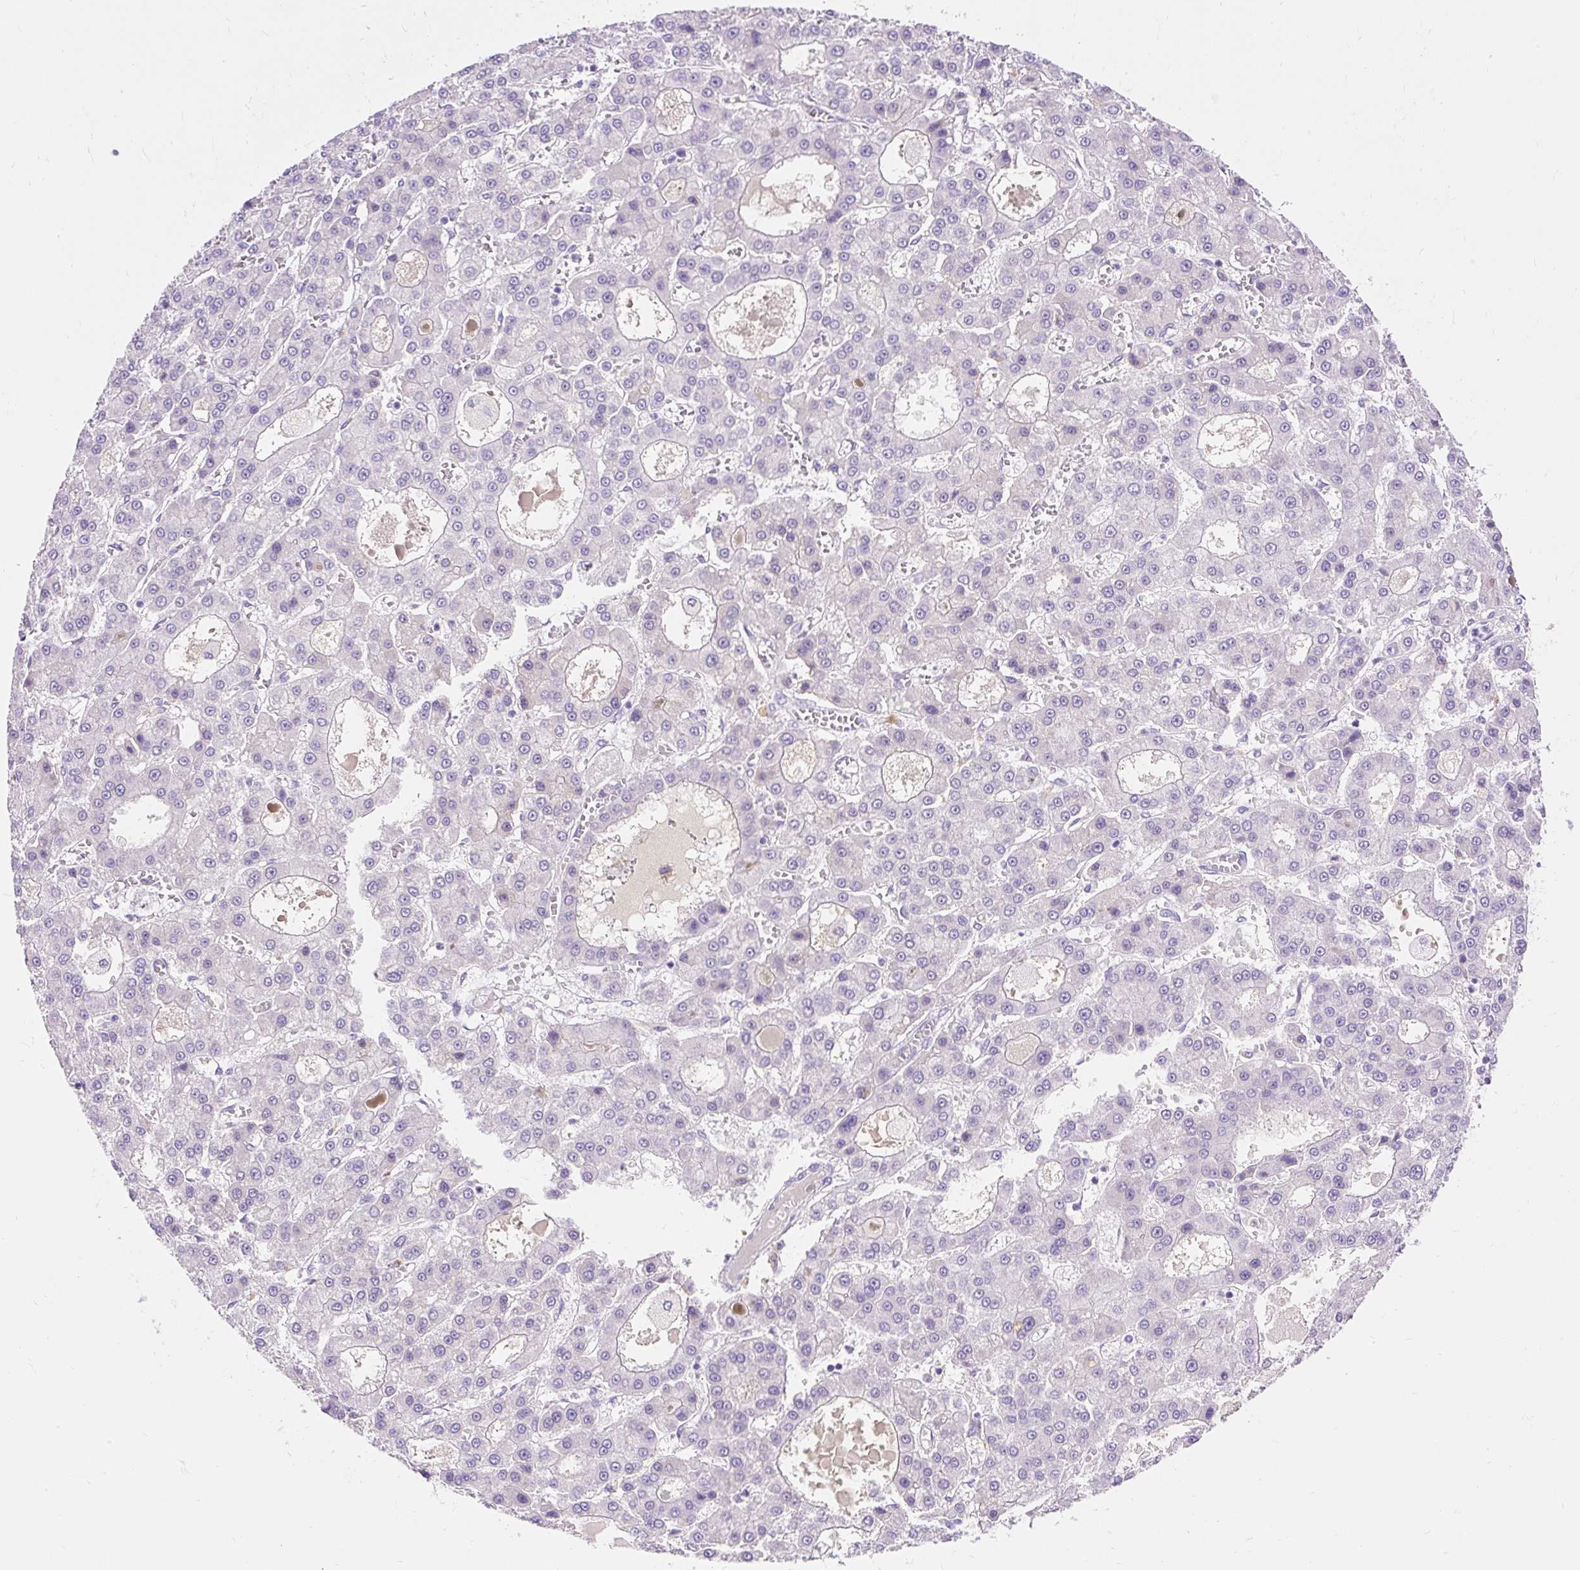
{"staining": {"intensity": "negative", "quantity": "none", "location": "none"}, "tissue": "liver cancer", "cell_type": "Tumor cells", "image_type": "cancer", "snomed": [{"axis": "morphology", "description": "Carcinoma, Hepatocellular, NOS"}, {"axis": "topography", "description": "Liver"}], "caption": "This is a micrograph of immunohistochemistry staining of liver cancer, which shows no staining in tumor cells.", "gene": "TMEM150C", "patient": {"sex": "male", "age": 70}}